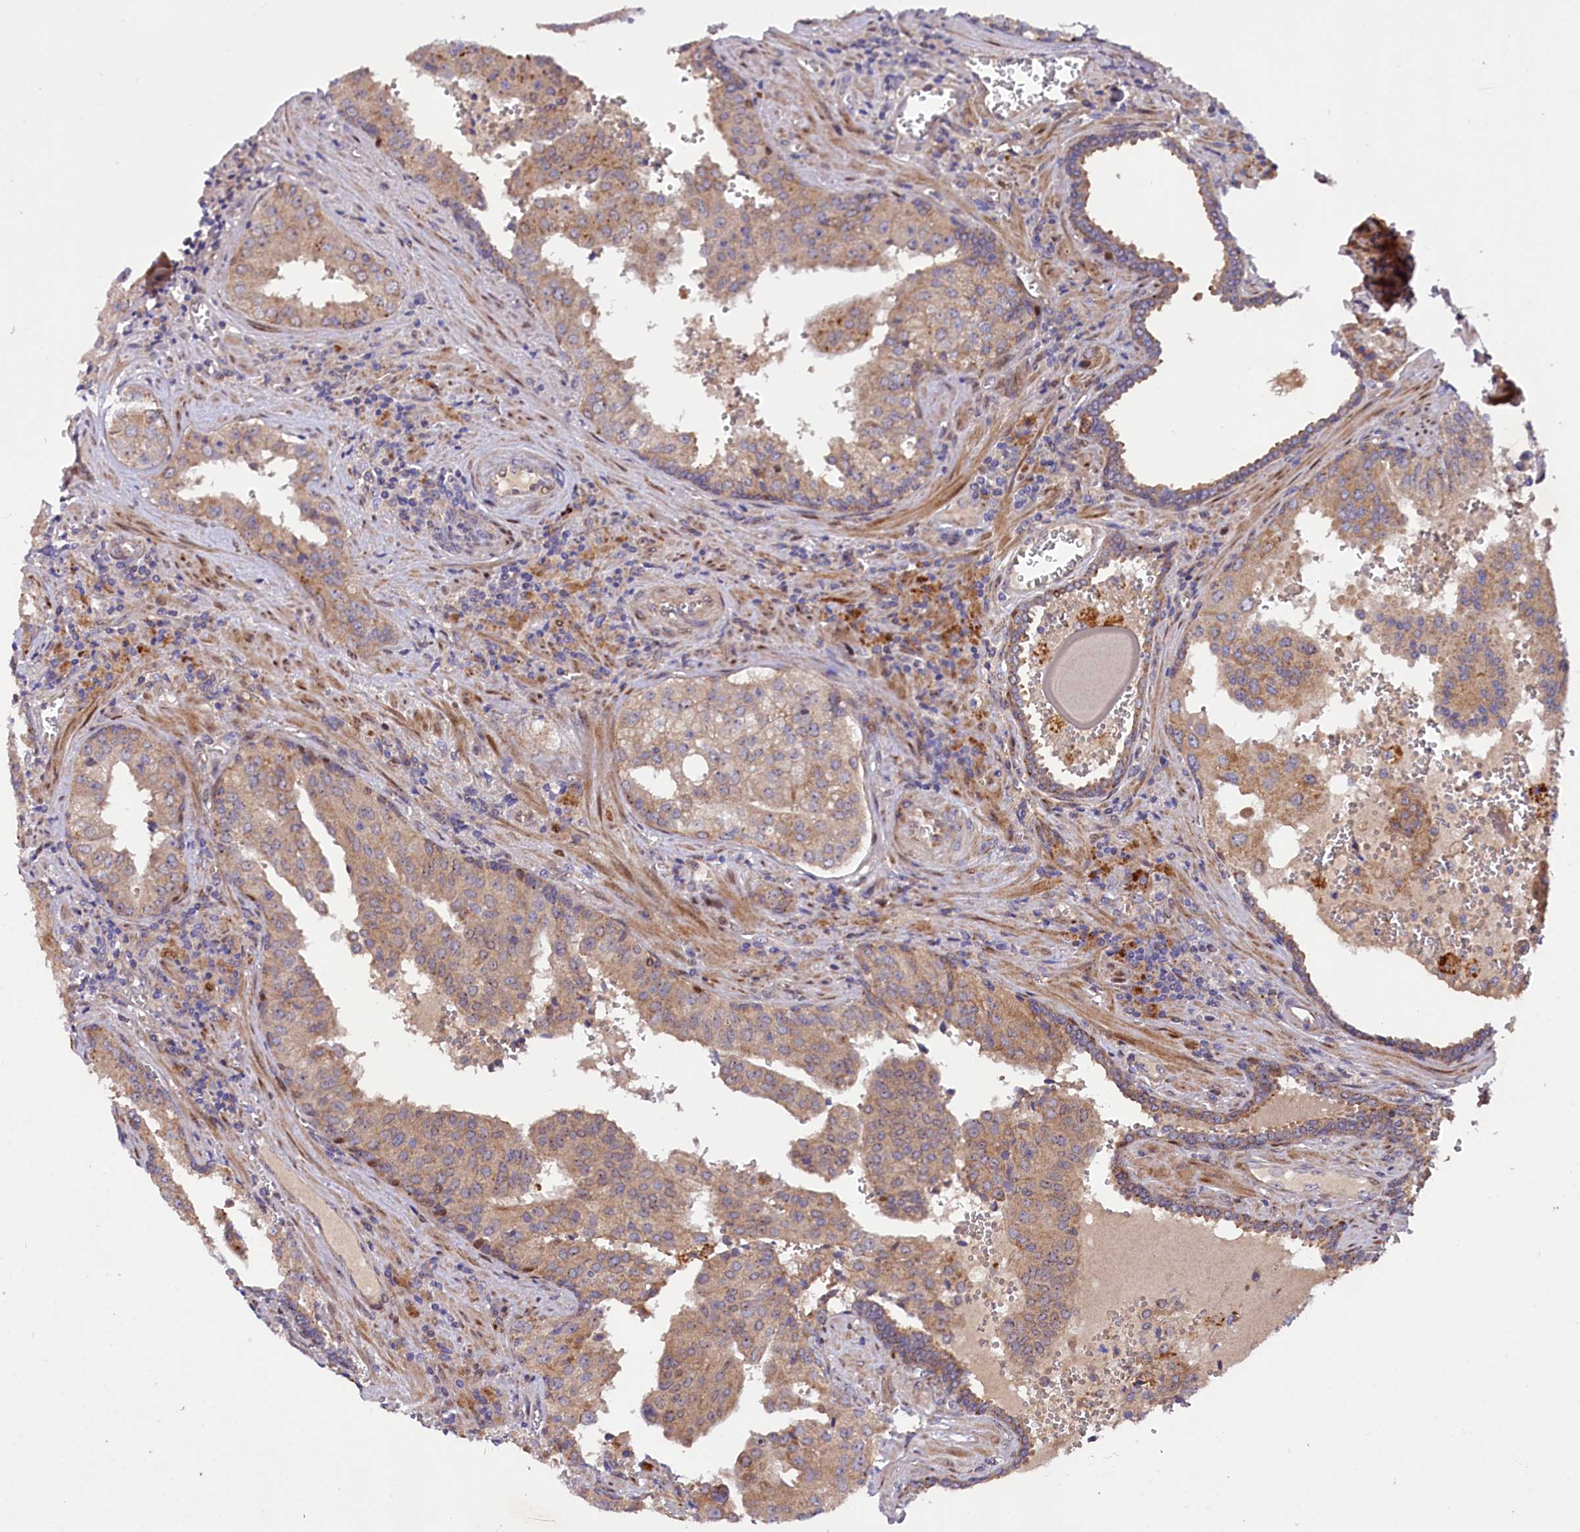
{"staining": {"intensity": "moderate", "quantity": "<25%", "location": "cytoplasmic/membranous,nuclear"}, "tissue": "prostate cancer", "cell_type": "Tumor cells", "image_type": "cancer", "snomed": [{"axis": "morphology", "description": "Adenocarcinoma, High grade"}, {"axis": "topography", "description": "Prostate"}], "caption": "This image demonstrates prostate cancer stained with immunohistochemistry to label a protein in brown. The cytoplasmic/membranous and nuclear of tumor cells show moderate positivity for the protein. Nuclei are counter-stained blue.", "gene": "PDZRN3", "patient": {"sex": "male", "age": 68}}